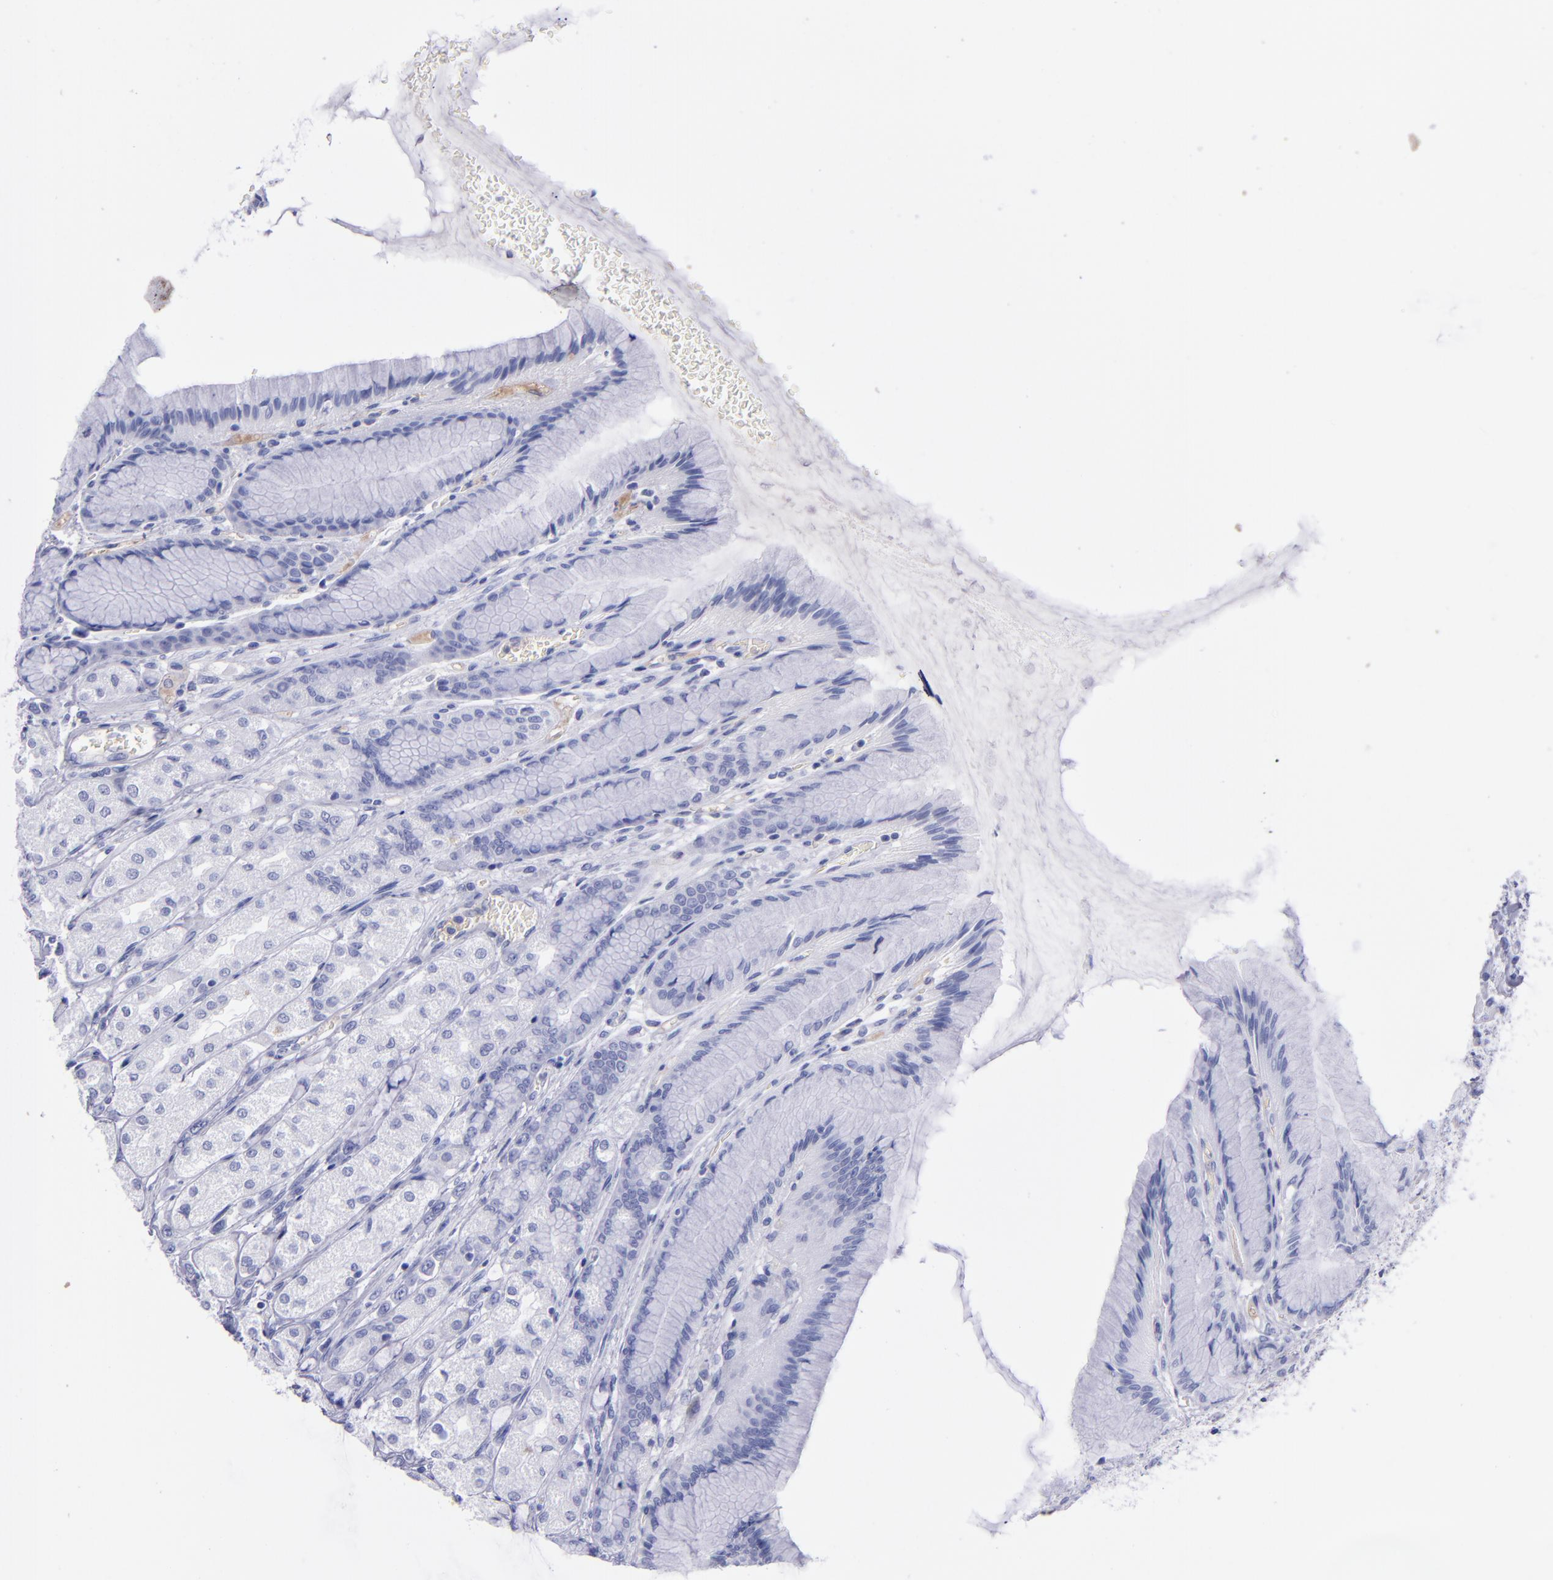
{"staining": {"intensity": "negative", "quantity": "none", "location": "none"}, "tissue": "stomach", "cell_type": "Glandular cells", "image_type": "normal", "snomed": [{"axis": "morphology", "description": "Normal tissue, NOS"}, {"axis": "morphology", "description": "Adenocarcinoma, NOS"}, {"axis": "topography", "description": "Stomach"}, {"axis": "topography", "description": "Stomach, lower"}], "caption": "High power microscopy photomicrograph of an immunohistochemistry photomicrograph of benign stomach, revealing no significant positivity in glandular cells. (Immunohistochemistry, brightfield microscopy, high magnification).", "gene": "CD37", "patient": {"sex": "female", "age": 65}}